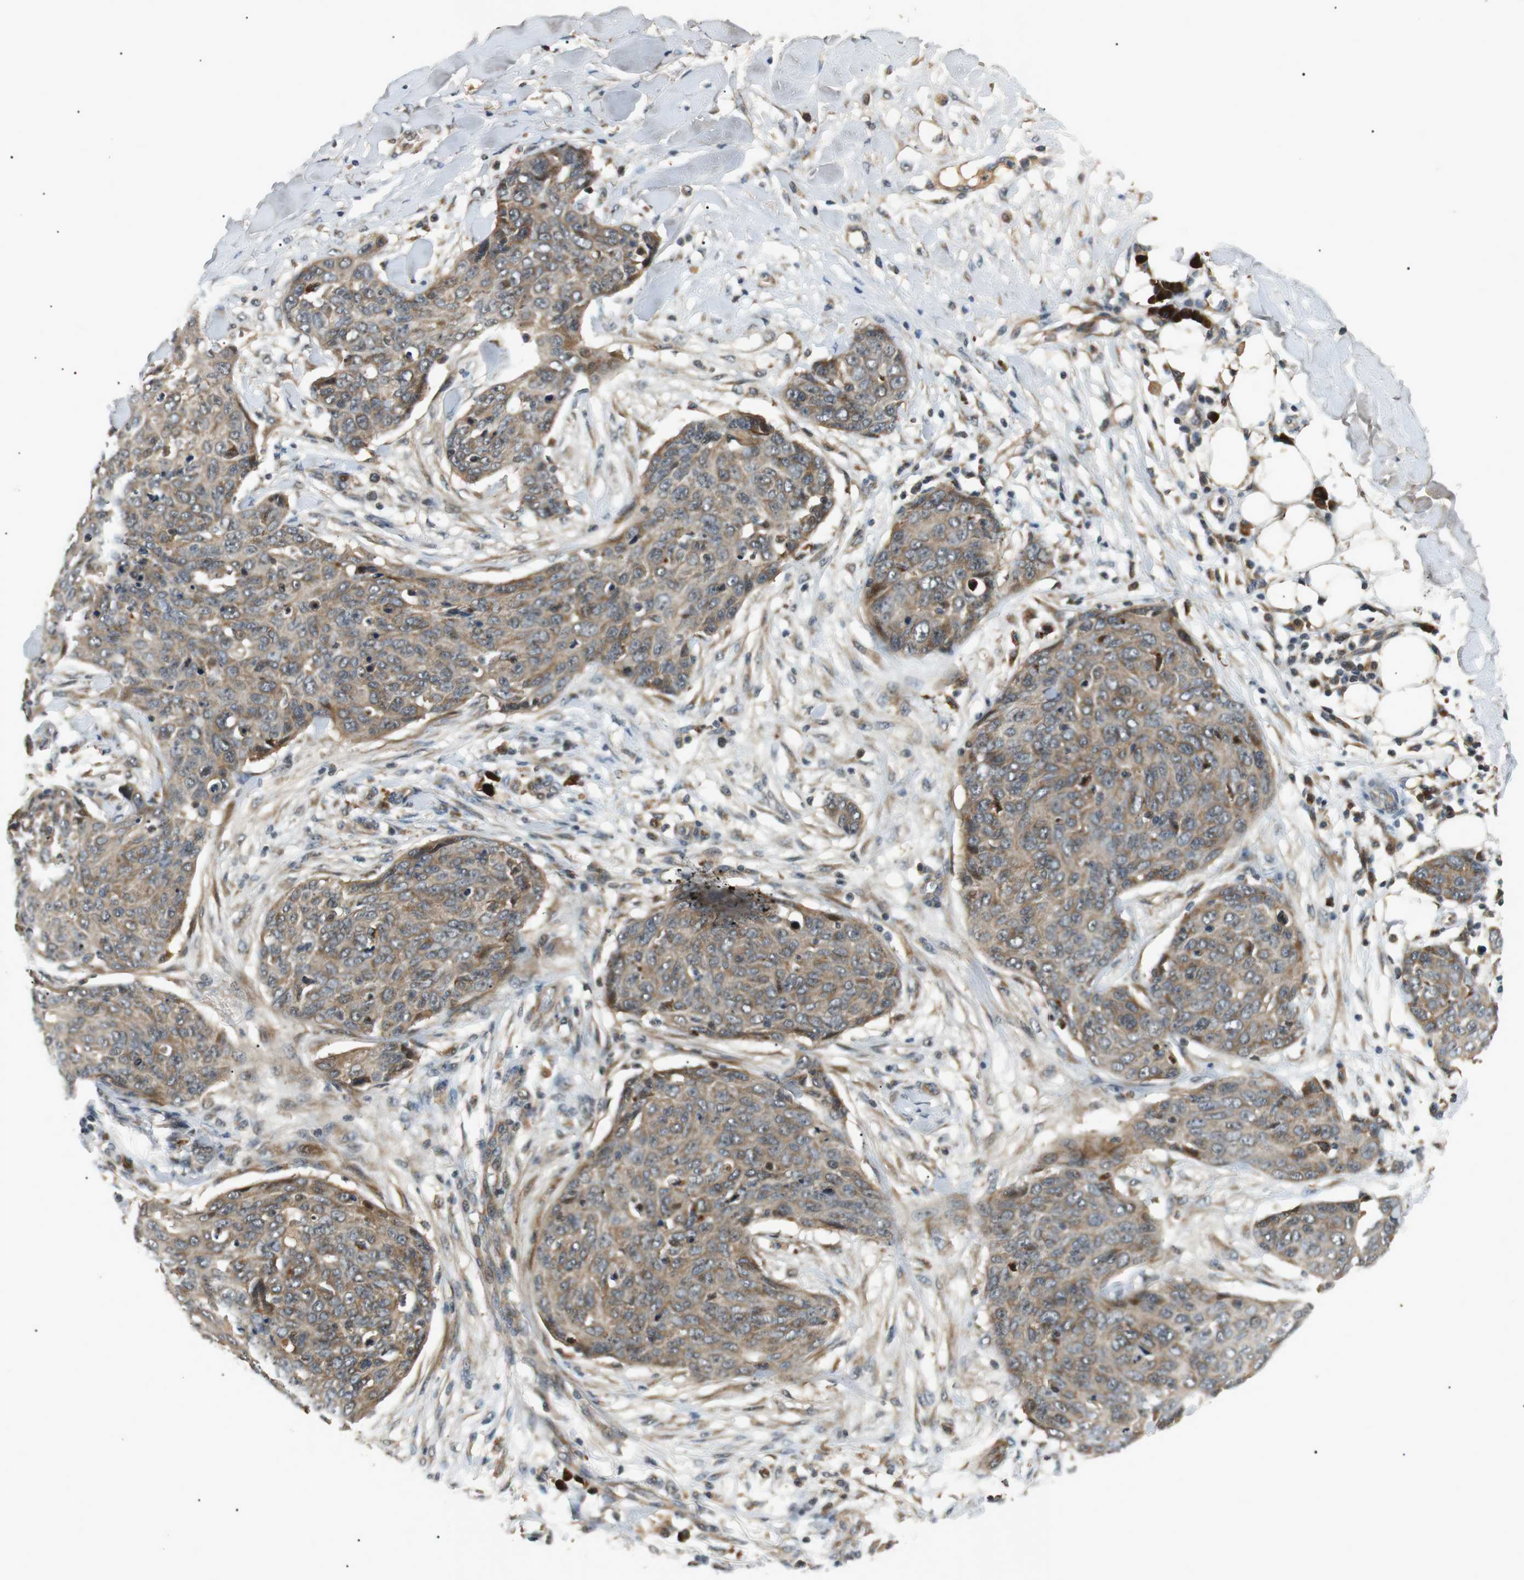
{"staining": {"intensity": "moderate", "quantity": "25%-75%", "location": "cytoplasmic/membranous"}, "tissue": "skin cancer", "cell_type": "Tumor cells", "image_type": "cancer", "snomed": [{"axis": "morphology", "description": "Squamous cell carcinoma in situ, NOS"}, {"axis": "morphology", "description": "Squamous cell carcinoma, NOS"}, {"axis": "topography", "description": "Skin"}], "caption": "High-power microscopy captured an IHC micrograph of skin cancer (squamous cell carcinoma), revealing moderate cytoplasmic/membranous expression in approximately 25%-75% of tumor cells.", "gene": "HSPA13", "patient": {"sex": "male", "age": 93}}